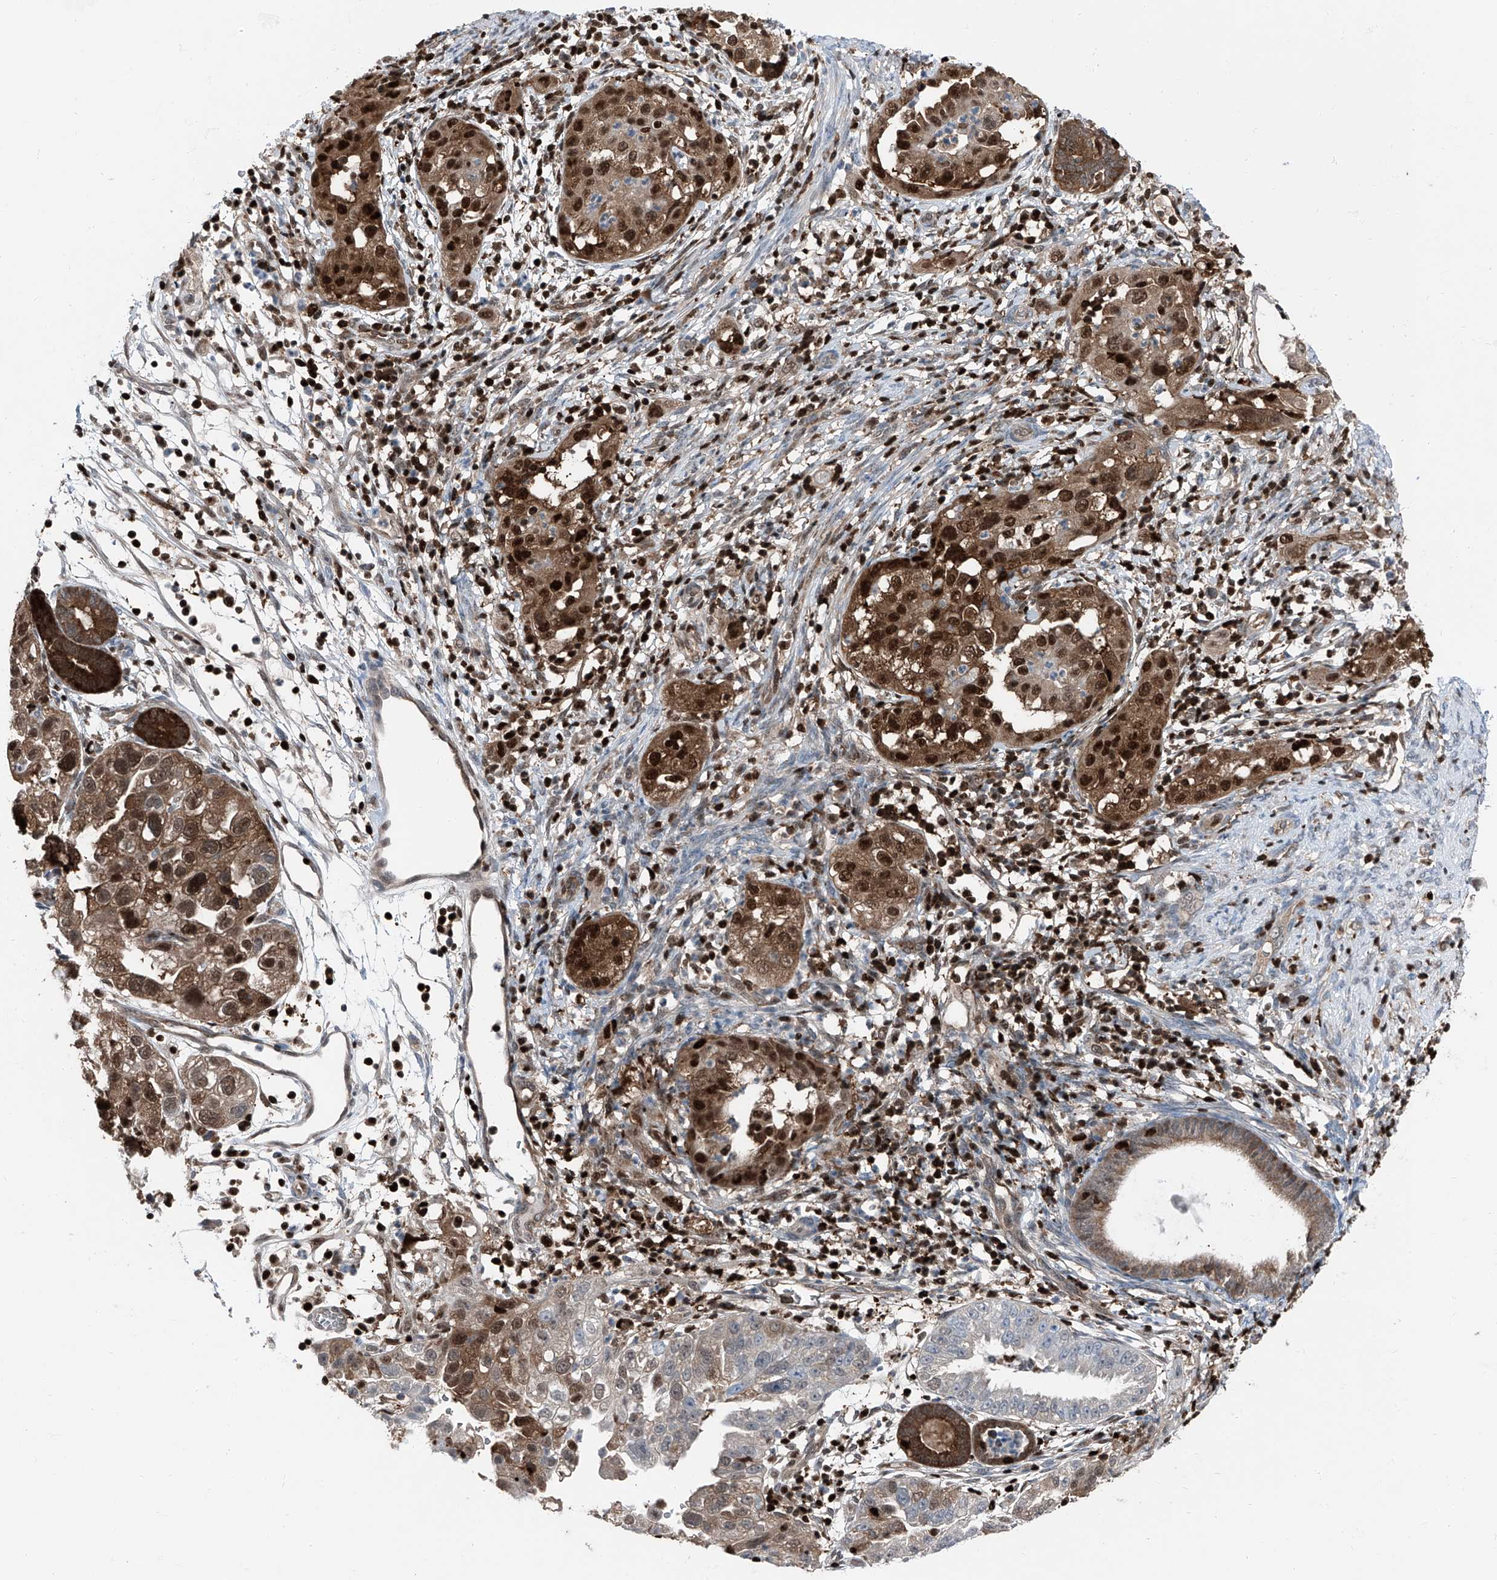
{"staining": {"intensity": "strong", "quantity": ">75%", "location": "cytoplasmic/membranous,nuclear"}, "tissue": "endometrial cancer", "cell_type": "Tumor cells", "image_type": "cancer", "snomed": [{"axis": "morphology", "description": "Adenocarcinoma, NOS"}, {"axis": "topography", "description": "Endometrium"}], "caption": "Brown immunohistochemical staining in endometrial adenocarcinoma displays strong cytoplasmic/membranous and nuclear expression in about >75% of tumor cells. (DAB (3,3'-diaminobenzidine) IHC, brown staining for protein, blue staining for nuclei).", "gene": "PSMB10", "patient": {"sex": "female", "age": 85}}